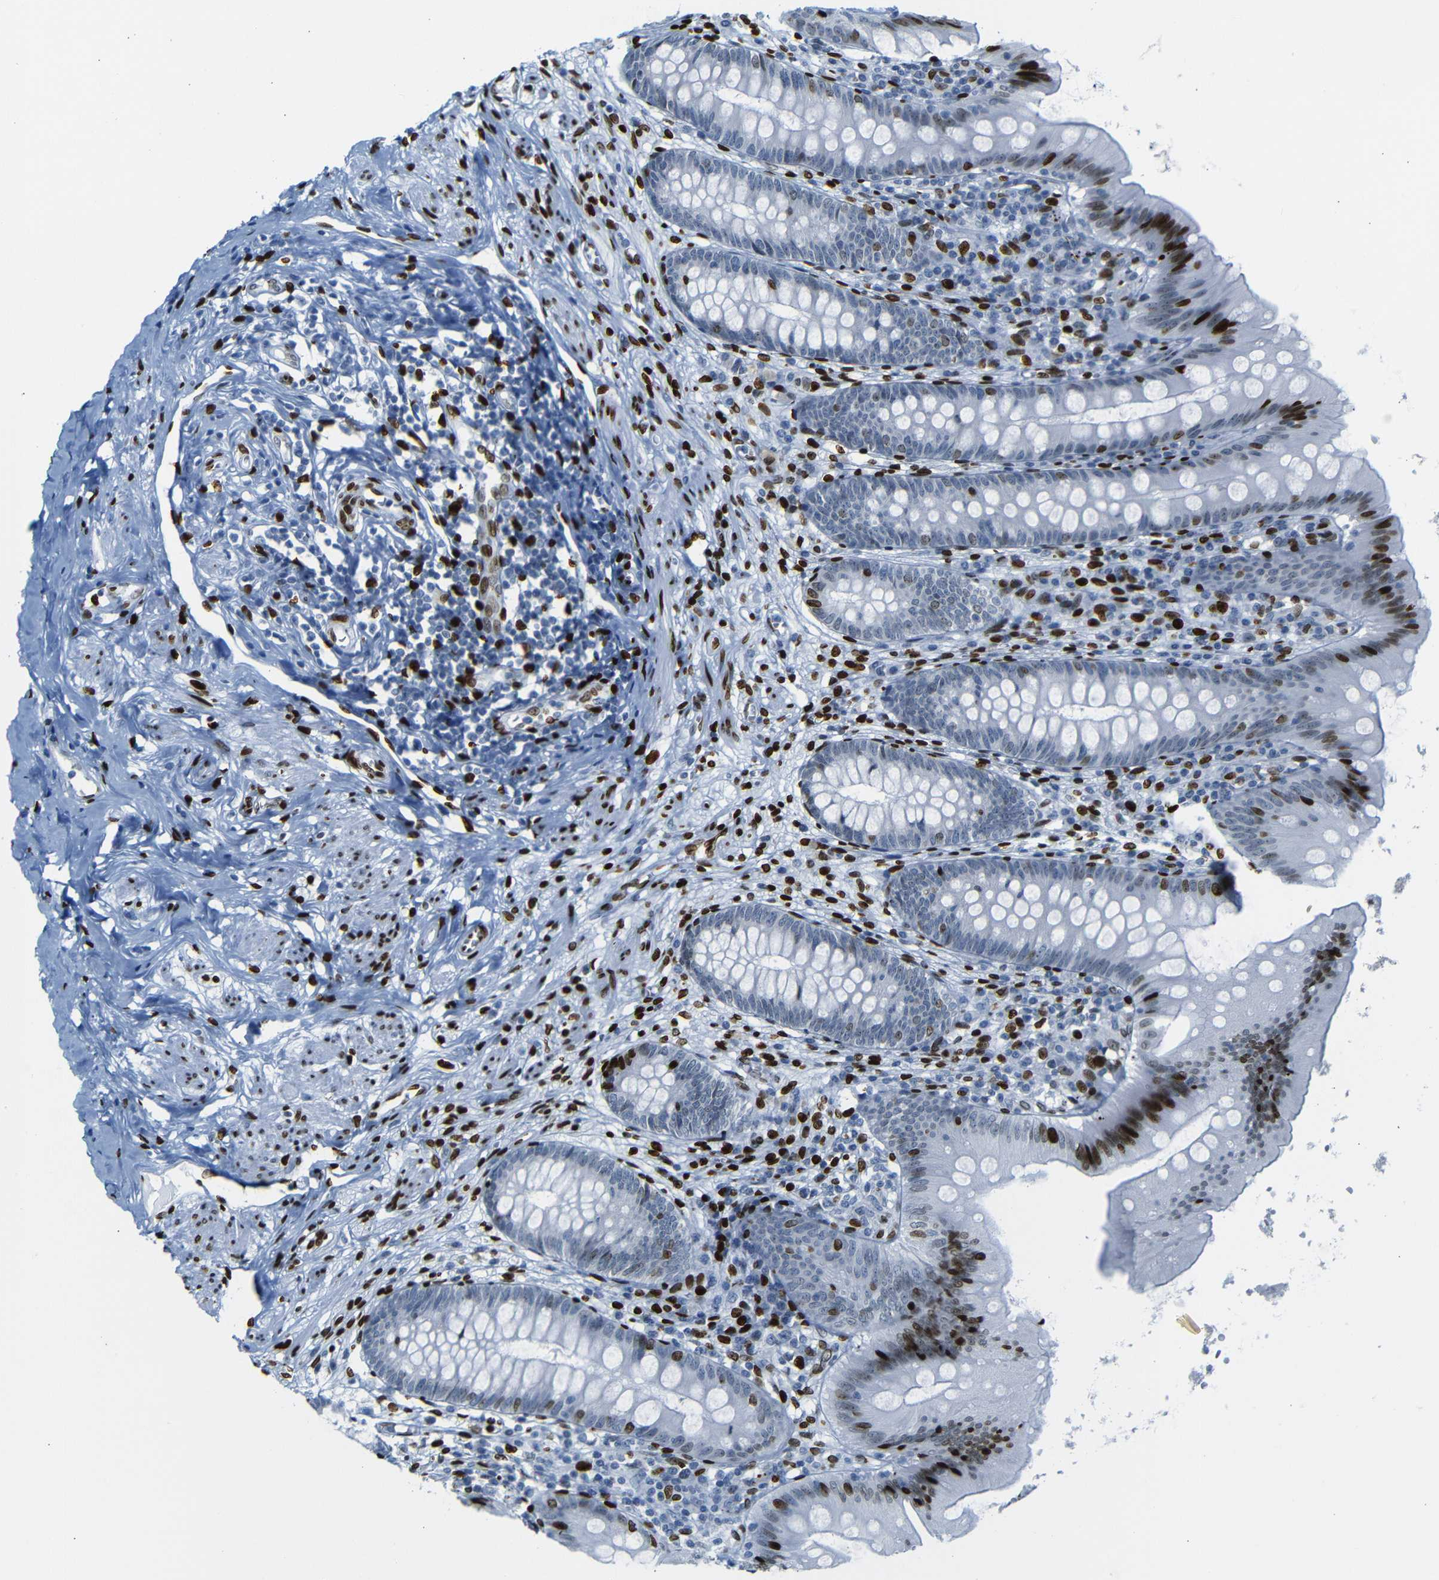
{"staining": {"intensity": "strong", "quantity": "25%-75%", "location": "nuclear"}, "tissue": "appendix", "cell_type": "Glandular cells", "image_type": "normal", "snomed": [{"axis": "morphology", "description": "Normal tissue, NOS"}, {"axis": "topography", "description": "Appendix"}], "caption": "A photomicrograph of appendix stained for a protein demonstrates strong nuclear brown staining in glandular cells. (Brightfield microscopy of DAB IHC at high magnification).", "gene": "NPIPB15", "patient": {"sex": "male", "age": 56}}